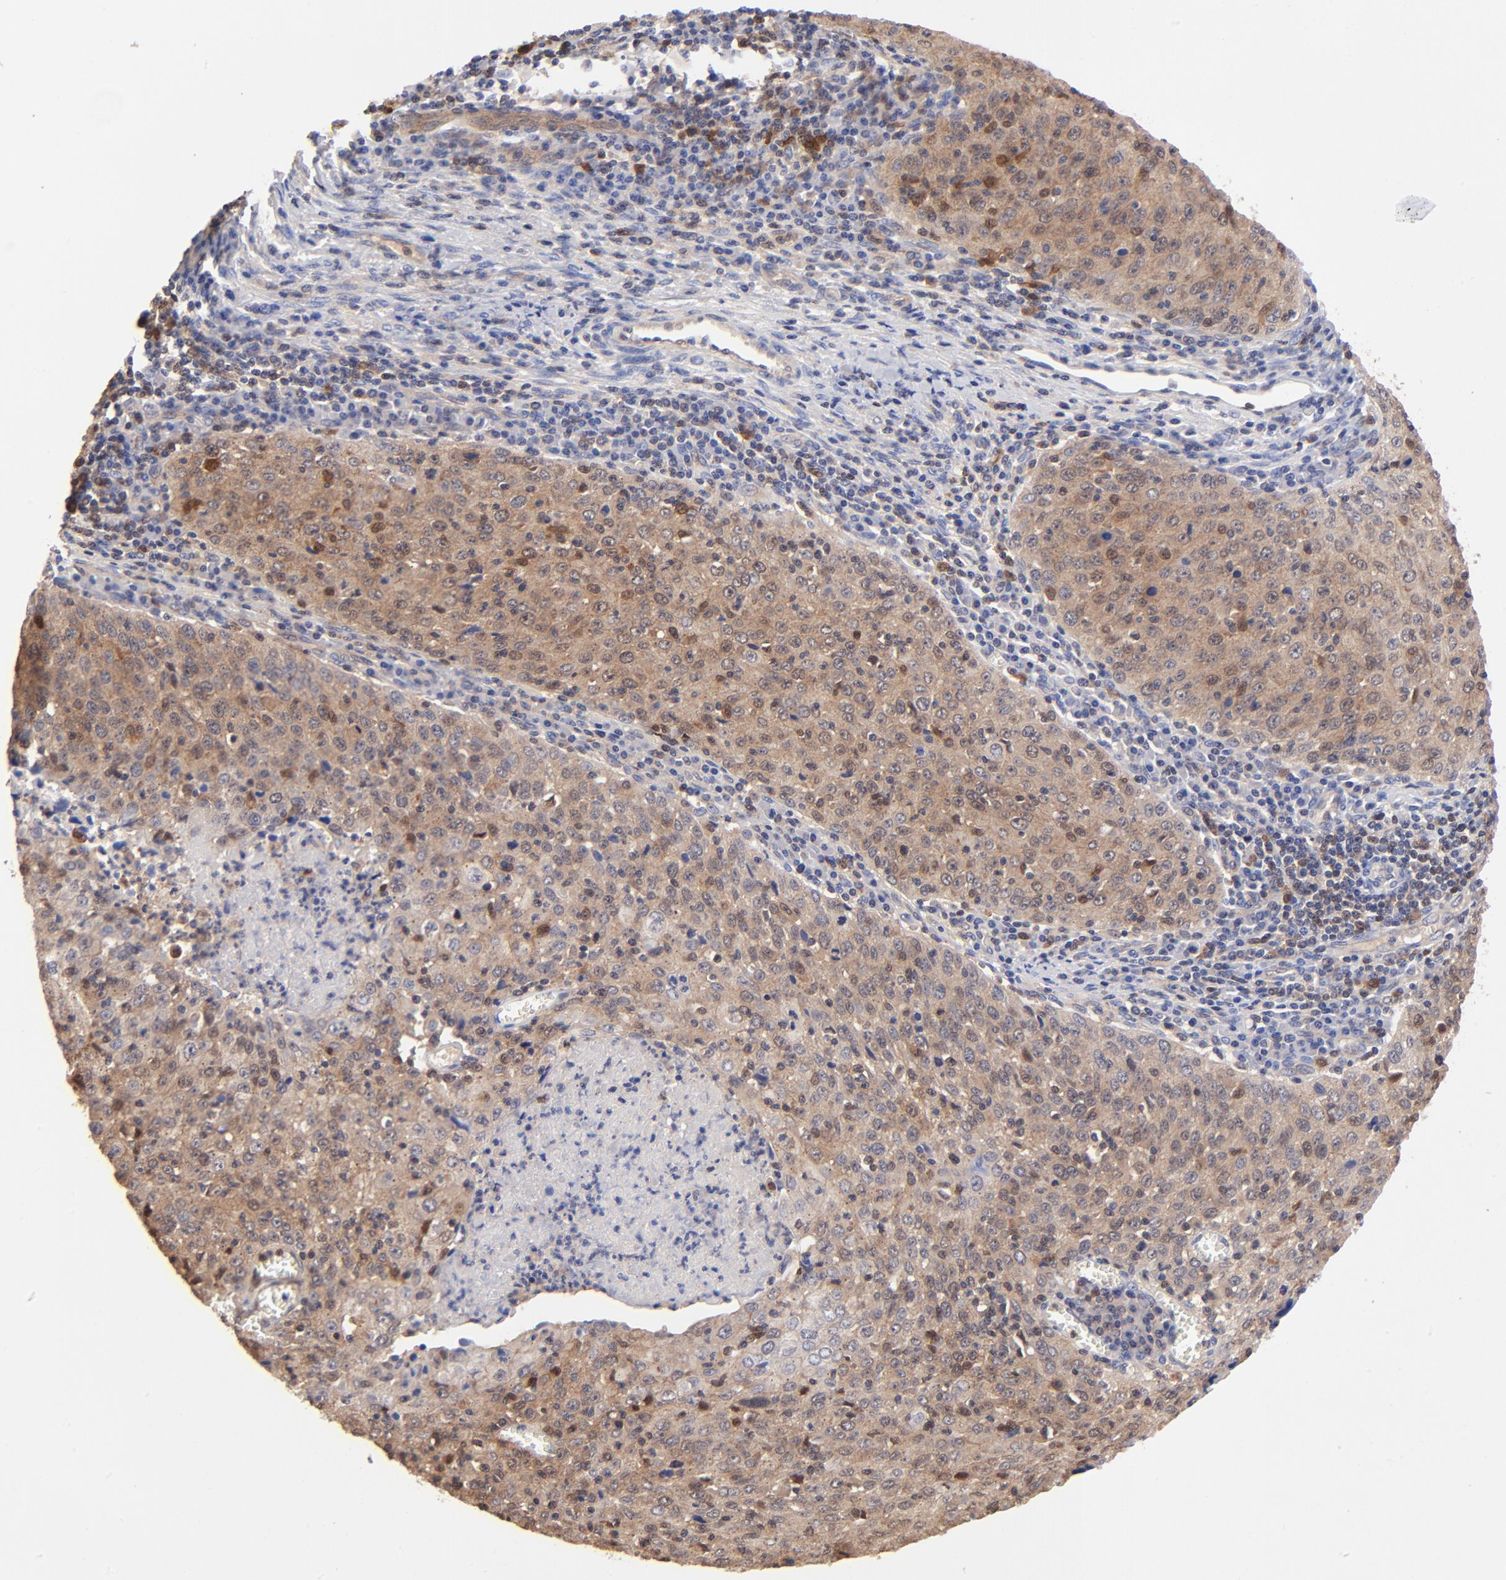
{"staining": {"intensity": "moderate", "quantity": ">75%", "location": "cytoplasmic/membranous,nuclear"}, "tissue": "cervical cancer", "cell_type": "Tumor cells", "image_type": "cancer", "snomed": [{"axis": "morphology", "description": "Squamous cell carcinoma, NOS"}, {"axis": "topography", "description": "Cervix"}], "caption": "Cervical cancer stained with DAB immunohistochemistry exhibits medium levels of moderate cytoplasmic/membranous and nuclear staining in about >75% of tumor cells.", "gene": "DCTPP1", "patient": {"sex": "female", "age": 27}}